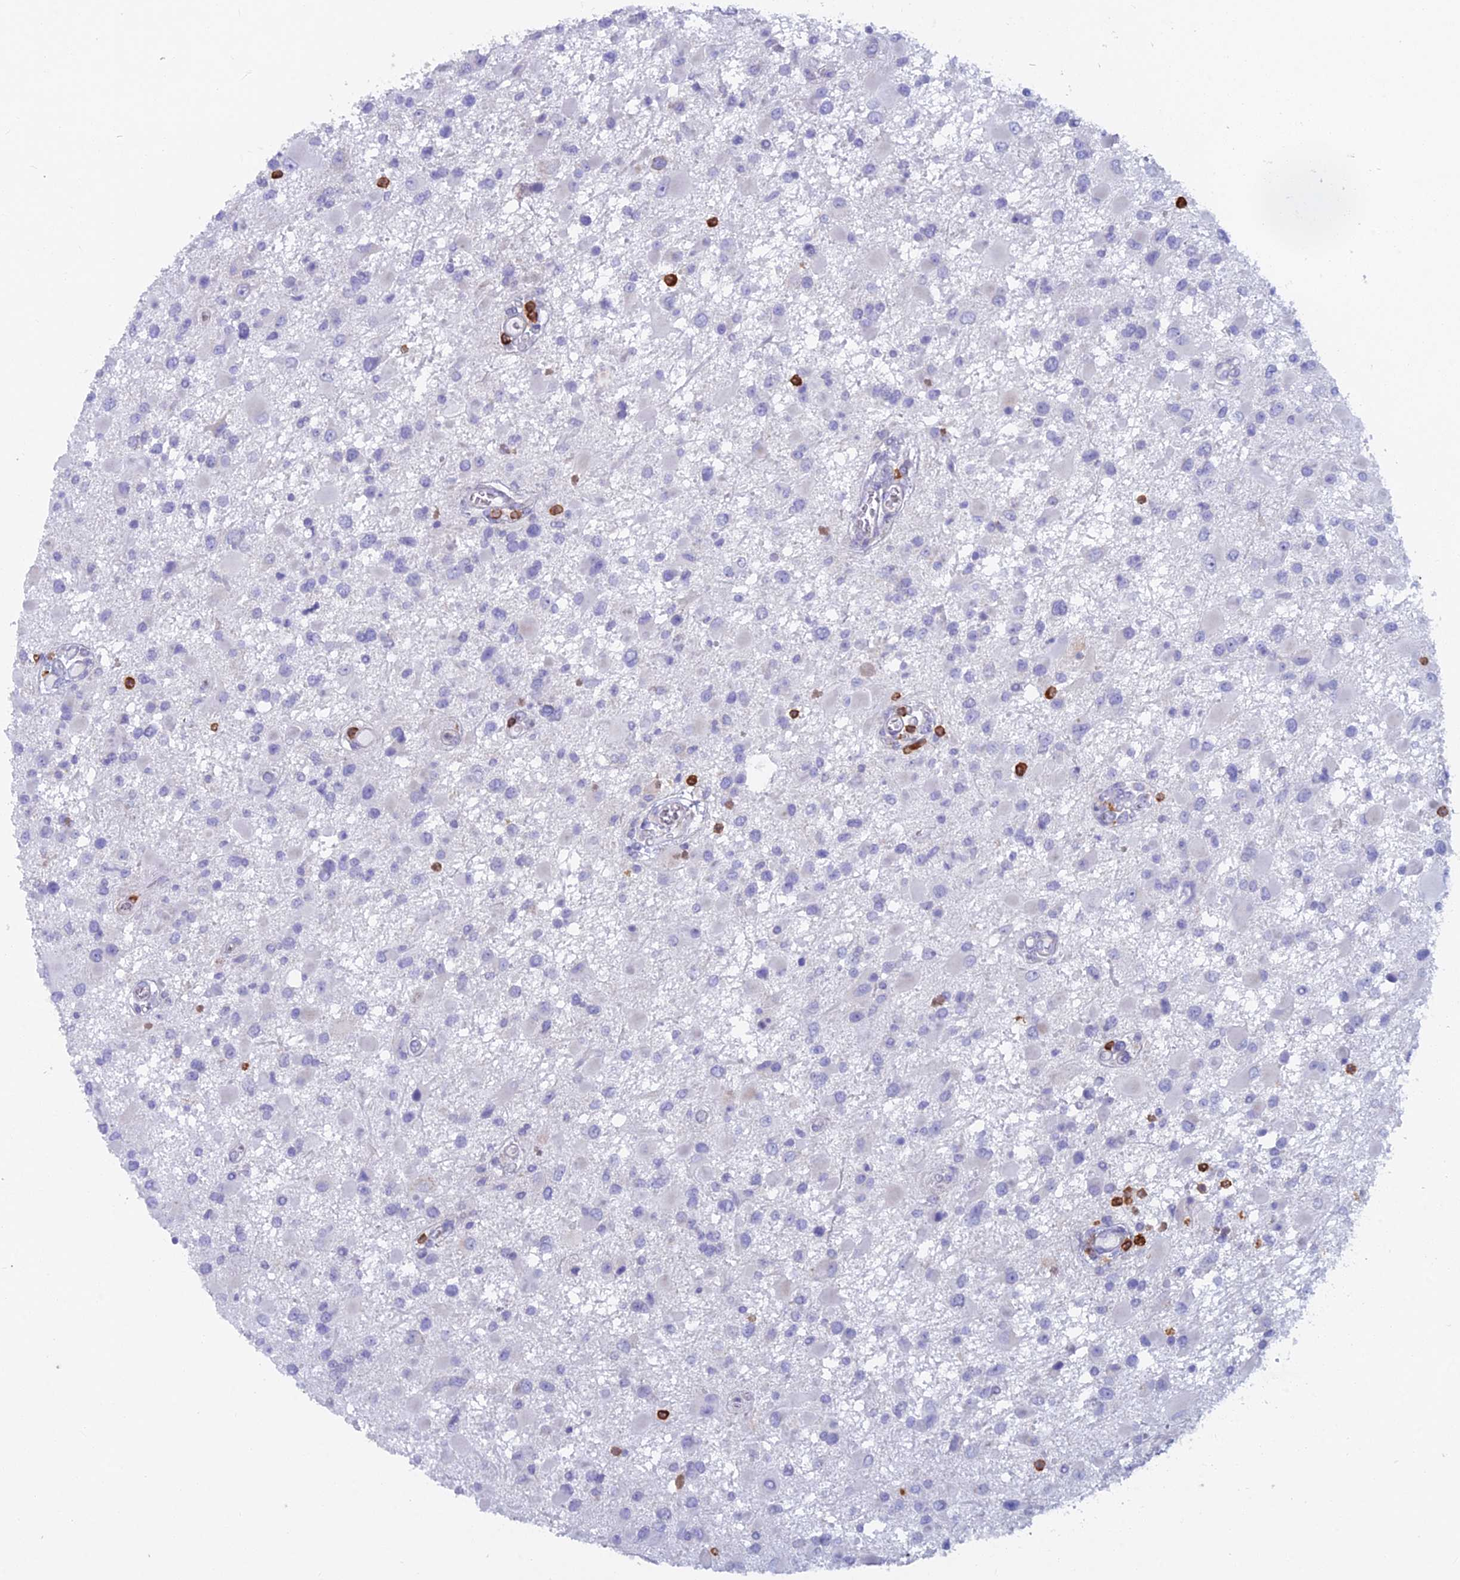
{"staining": {"intensity": "negative", "quantity": "none", "location": "none"}, "tissue": "glioma", "cell_type": "Tumor cells", "image_type": "cancer", "snomed": [{"axis": "morphology", "description": "Glioma, malignant, High grade"}, {"axis": "topography", "description": "Brain"}], "caption": "DAB (3,3'-diaminobenzidine) immunohistochemical staining of glioma demonstrates no significant positivity in tumor cells. (DAB immunohistochemistry (IHC) visualized using brightfield microscopy, high magnification).", "gene": "ABI3BP", "patient": {"sex": "male", "age": 53}}